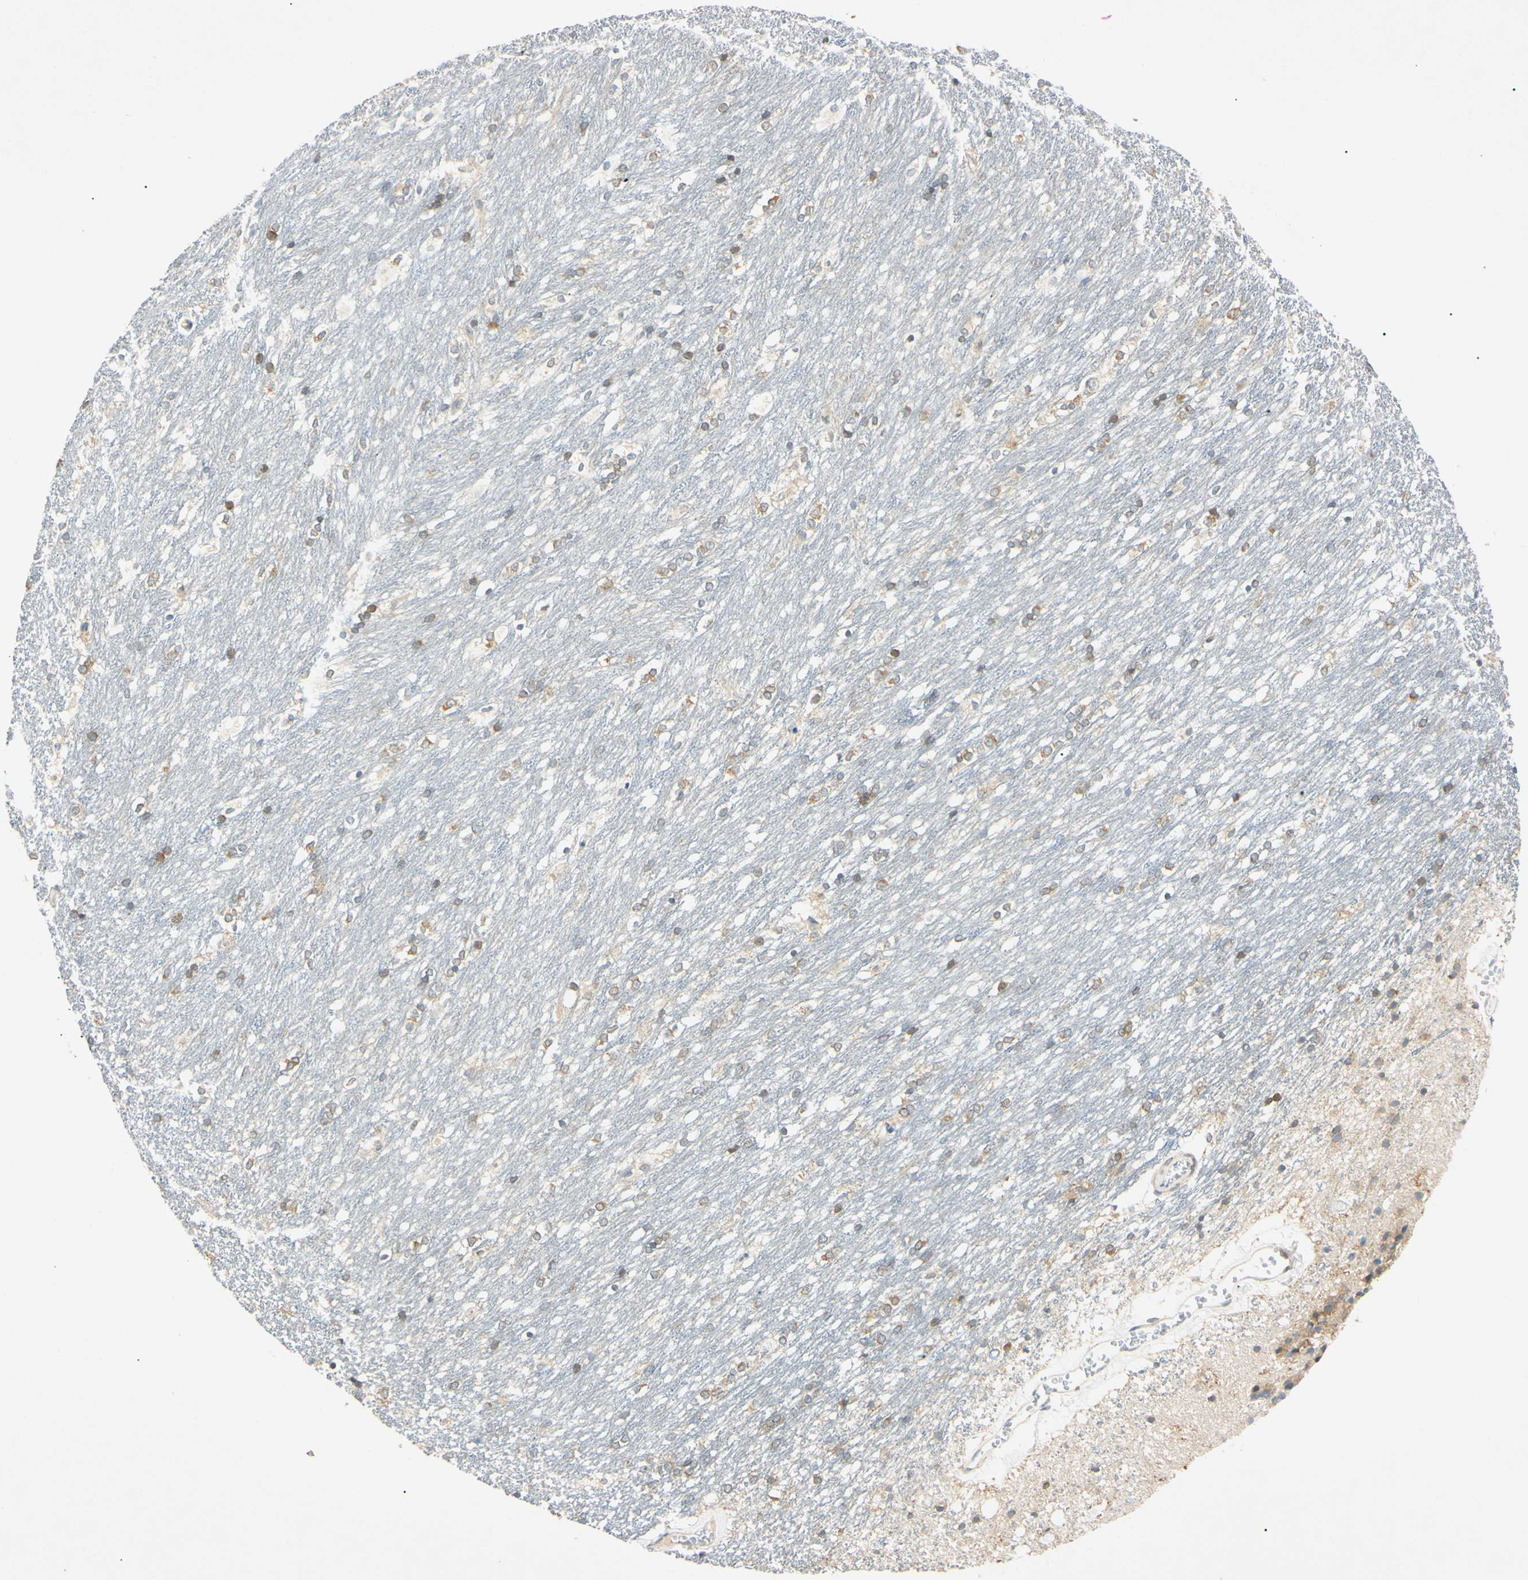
{"staining": {"intensity": "moderate", "quantity": "25%-75%", "location": "cytoplasmic/membranous"}, "tissue": "caudate", "cell_type": "Glial cells", "image_type": "normal", "snomed": [{"axis": "morphology", "description": "Normal tissue, NOS"}, {"axis": "topography", "description": "Lateral ventricle wall"}], "caption": "Protein staining of benign caudate displays moderate cytoplasmic/membranous positivity in approximately 25%-75% of glial cells. Ihc stains the protein in brown and the nuclei are stained blue.", "gene": "DNAJB12", "patient": {"sex": "female", "age": 19}}